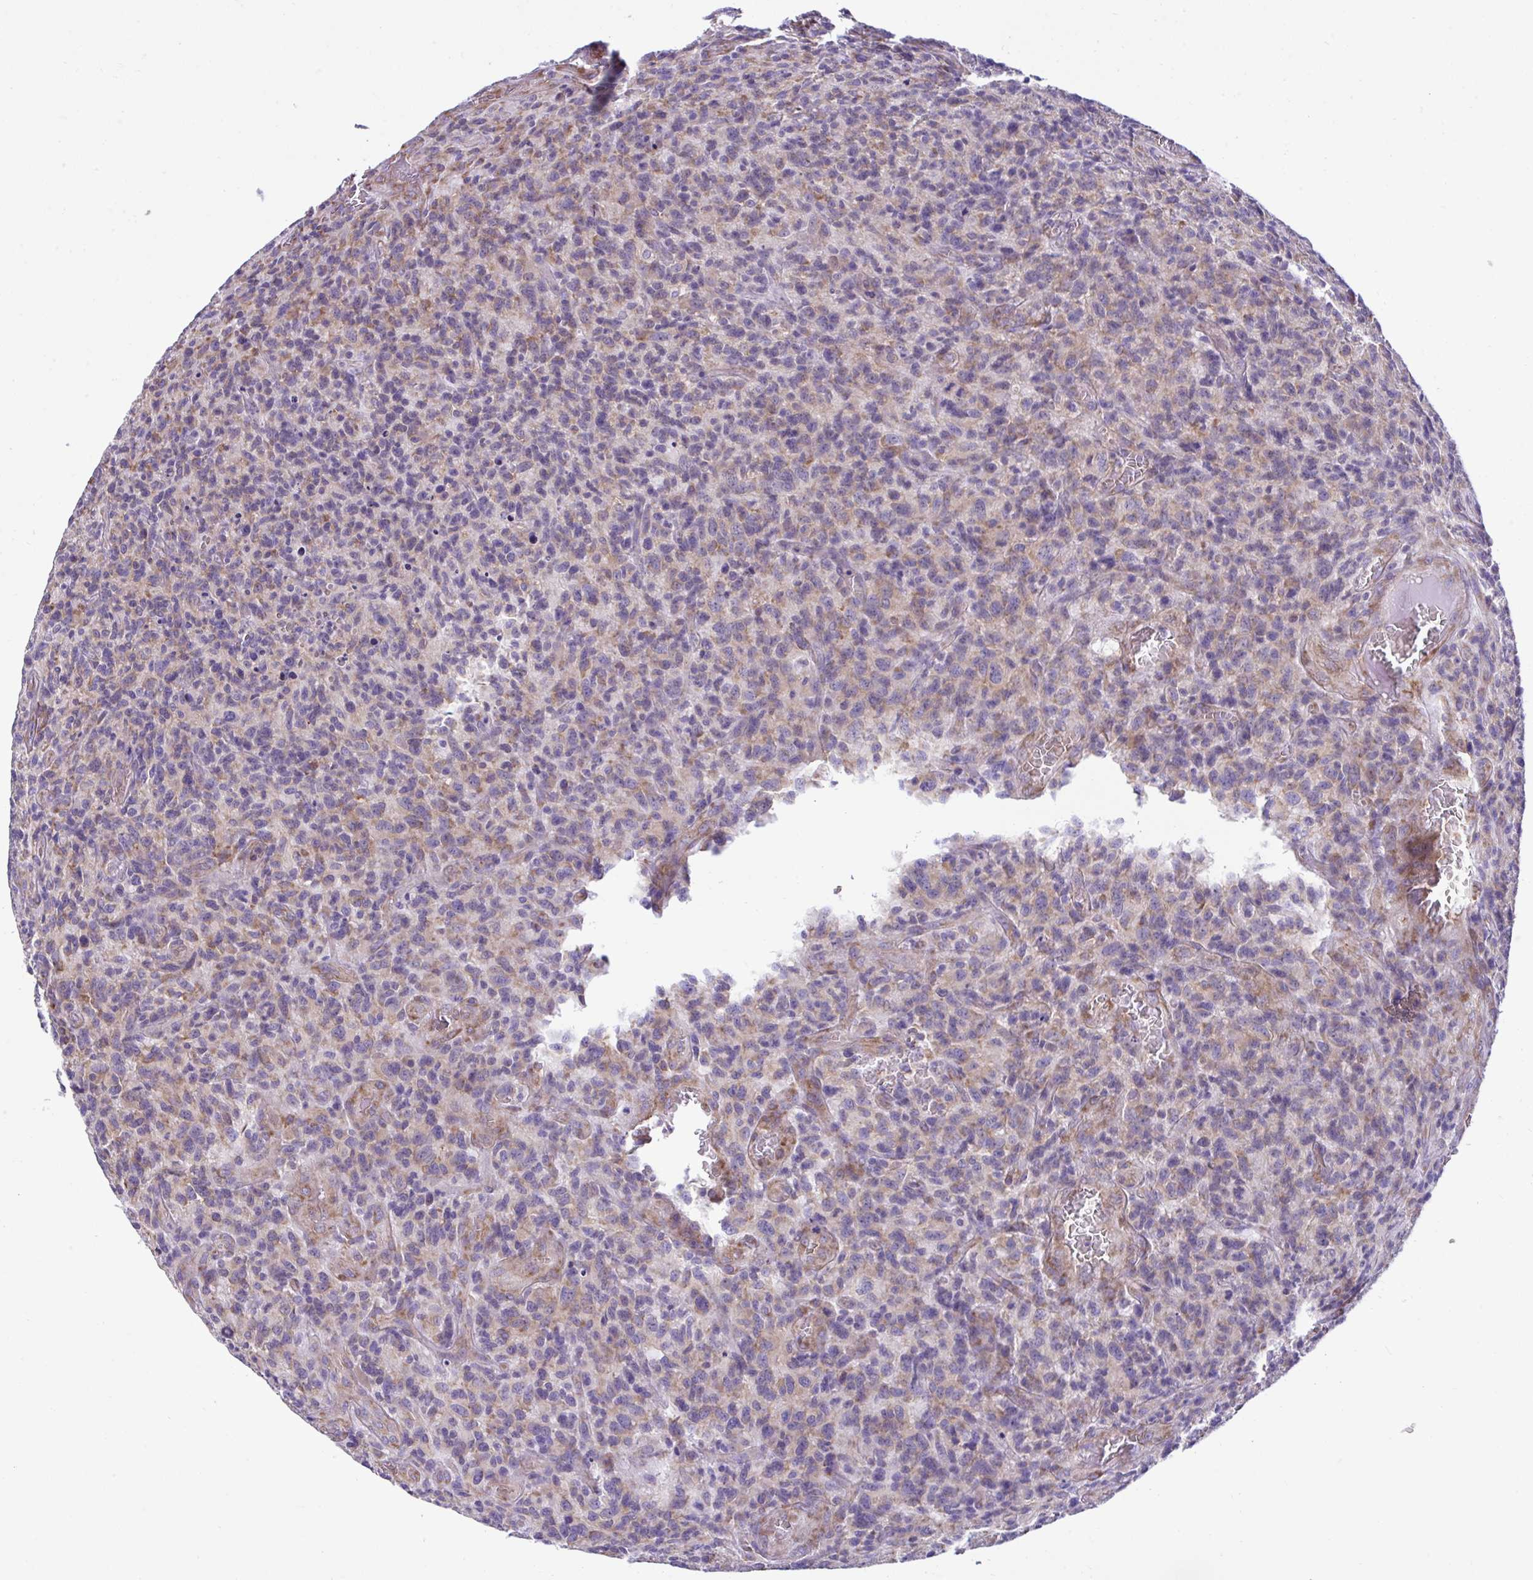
{"staining": {"intensity": "moderate", "quantity": "<25%", "location": "cytoplasmic/membranous"}, "tissue": "glioma", "cell_type": "Tumor cells", "image_type": "cancer", "snomed": [{"axis": "morphology", "description": "Glioma, malignant, High grade"}, {"axis": "topography", "description": "Brain"}], "caption": "This histopathology image shows immunohistochemistry staining of human malignant glioma (high-grade), with low moderate cytoplasmic/membranous positivity in about <25% of tumor cells.", "gene": "RPL7", "patient": {"sex": "male", "age": 76}}